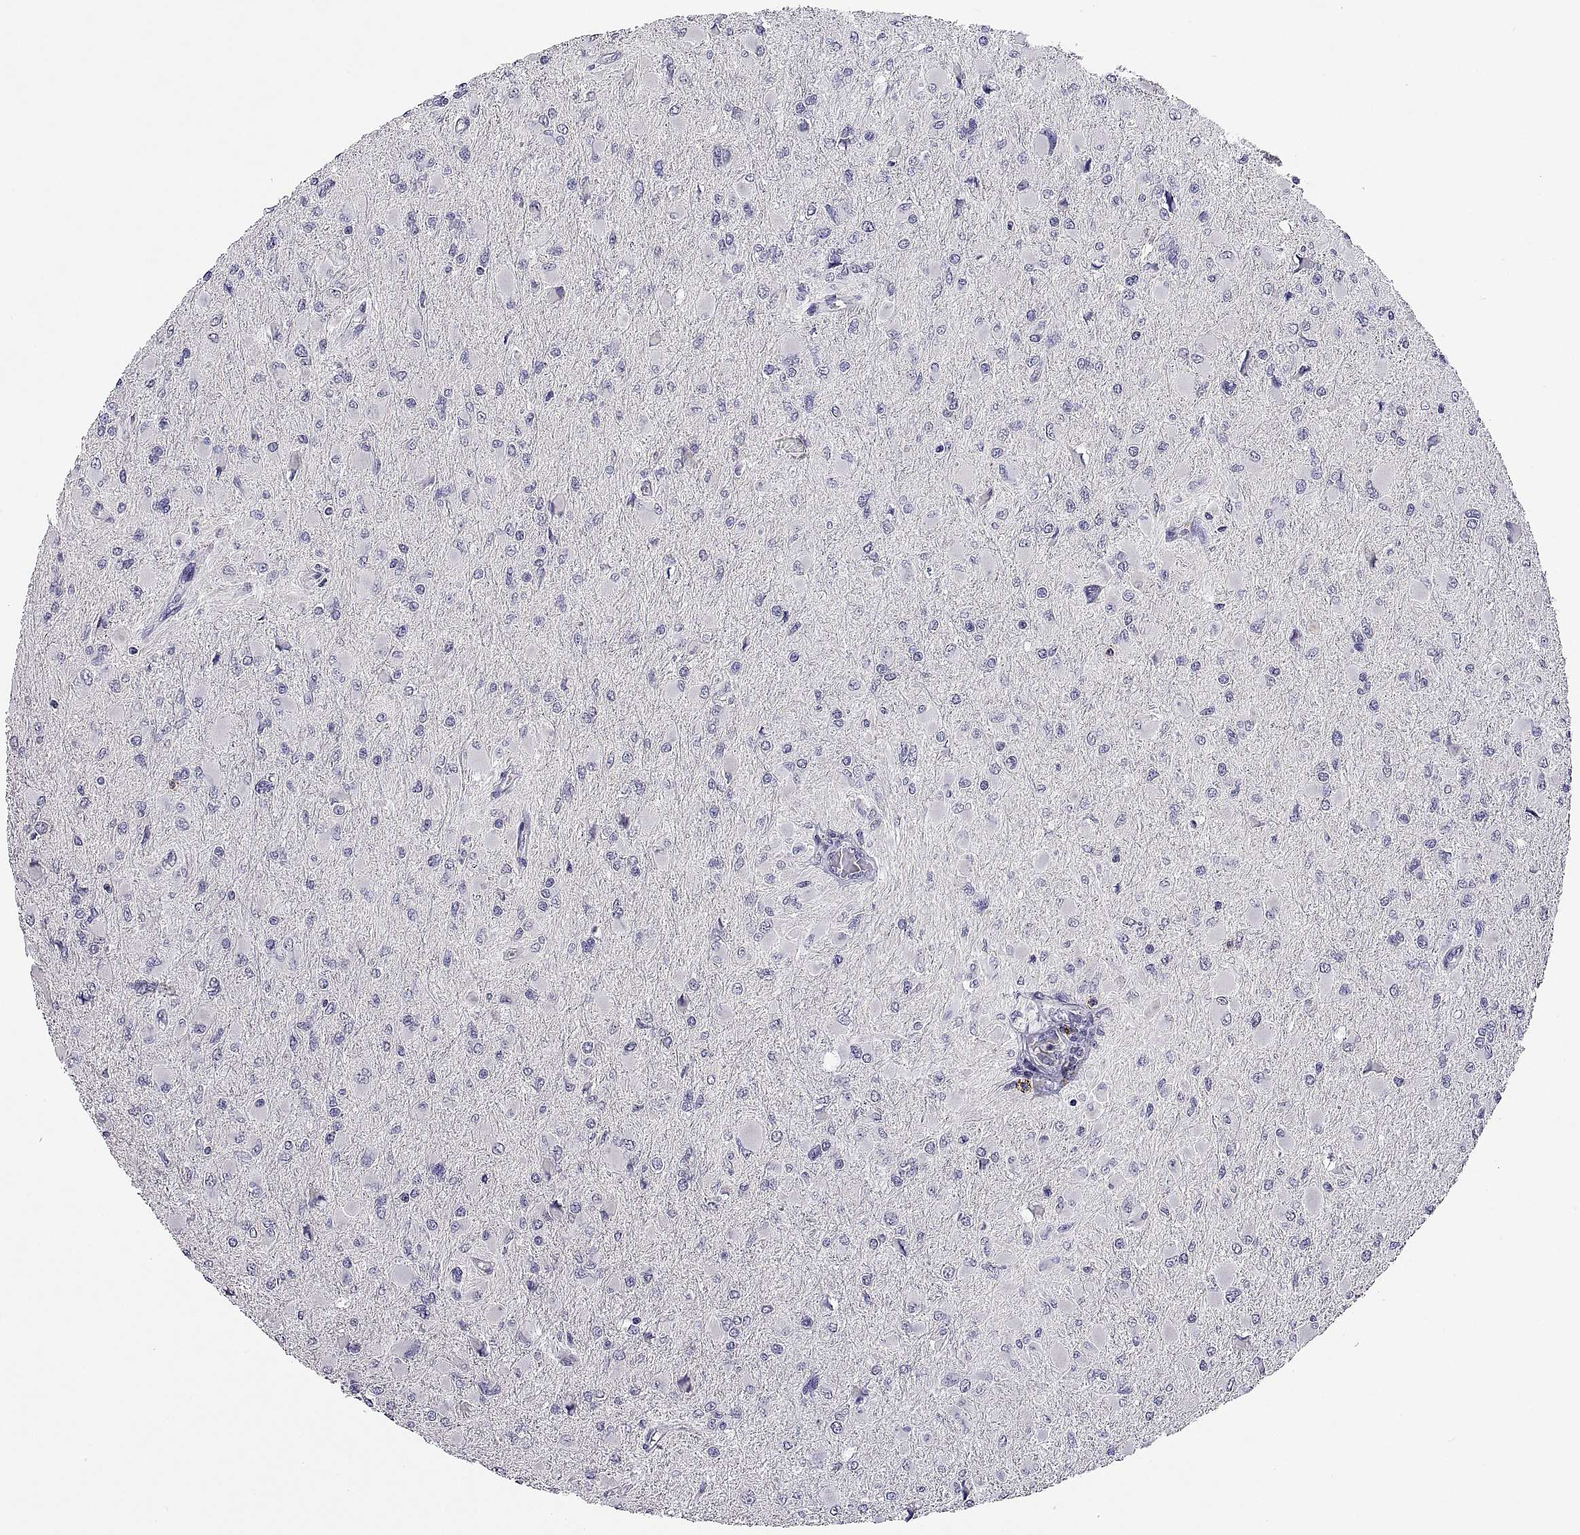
{"staining": {"intensity": "negative", "quantity": "none", "location": "none"}, "tissue": "glioma", "cell_type": "Tumor cells", "image_type": "cancer", "snomed": [{"axis": "morphology", "description": "Glioma, malignant, High grade"}, {"axis": "topography", "description": "Cerebral cortex"}], "caption": "Tumor cells are negative for brown protein staining in malignant glioma (high-grade).", "gene": "MS4A1", "patient": {"sex": "female", "age": 36}}